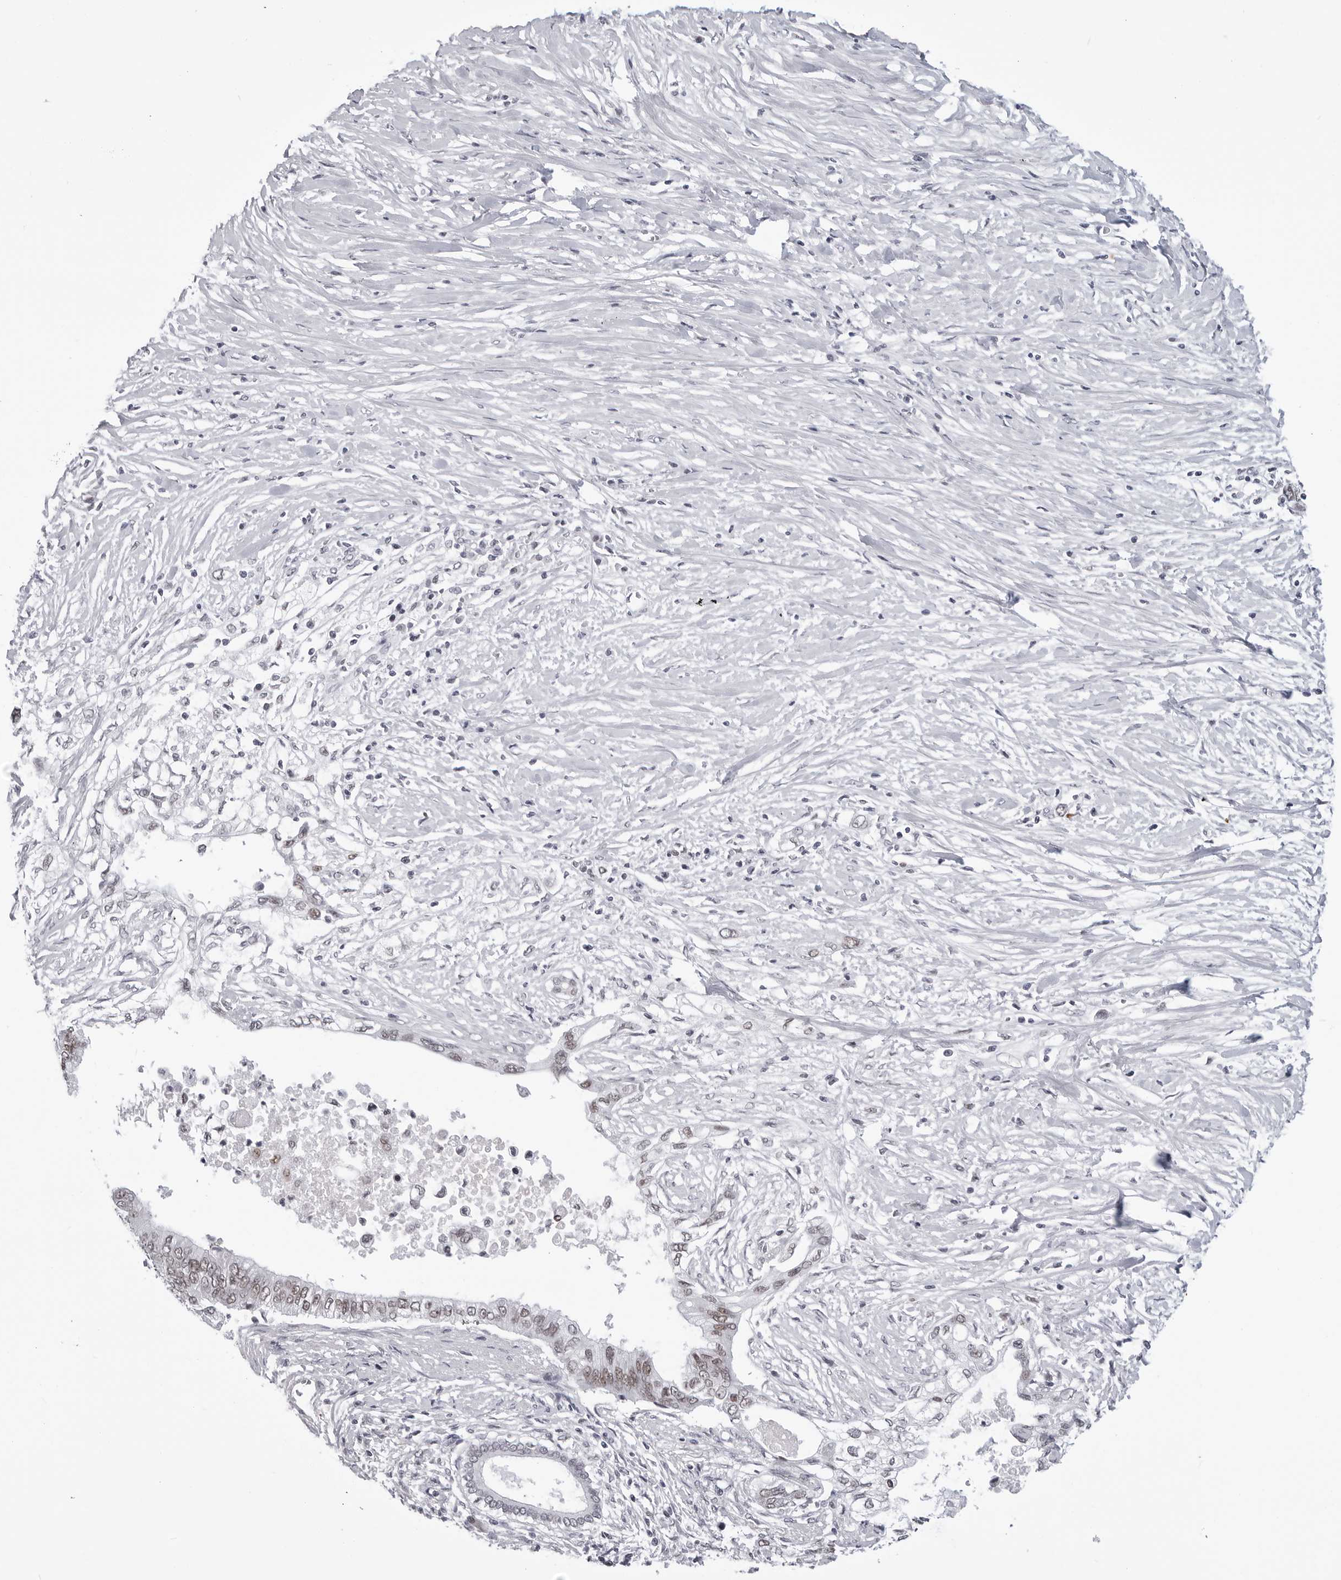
{"staining": {"intensity": "weak", "quantity": ">75%", "location": "nuclear"}, "tissue": "pancreatic cancer", "cell_type": "Tumor cells", "image_type": "cancer", "snomed": [{"axis": "morphology", "description": "Normal tissue, NOS"}, {"axis": "morphology", "description": "Adenocarcinoma, NOS"}, {"axis": "topography", "description": "Pancreas"}, {"axis": "topography", "description": "Peripheral nerve tissue"}], "caption": "Weak nuclear protein positivity is identified in approximately >75% of tumor cells in adenocarcinoma (pancreatic).", "gene": "SF3B4", "patient": {"sex": "male", "age": 59}}